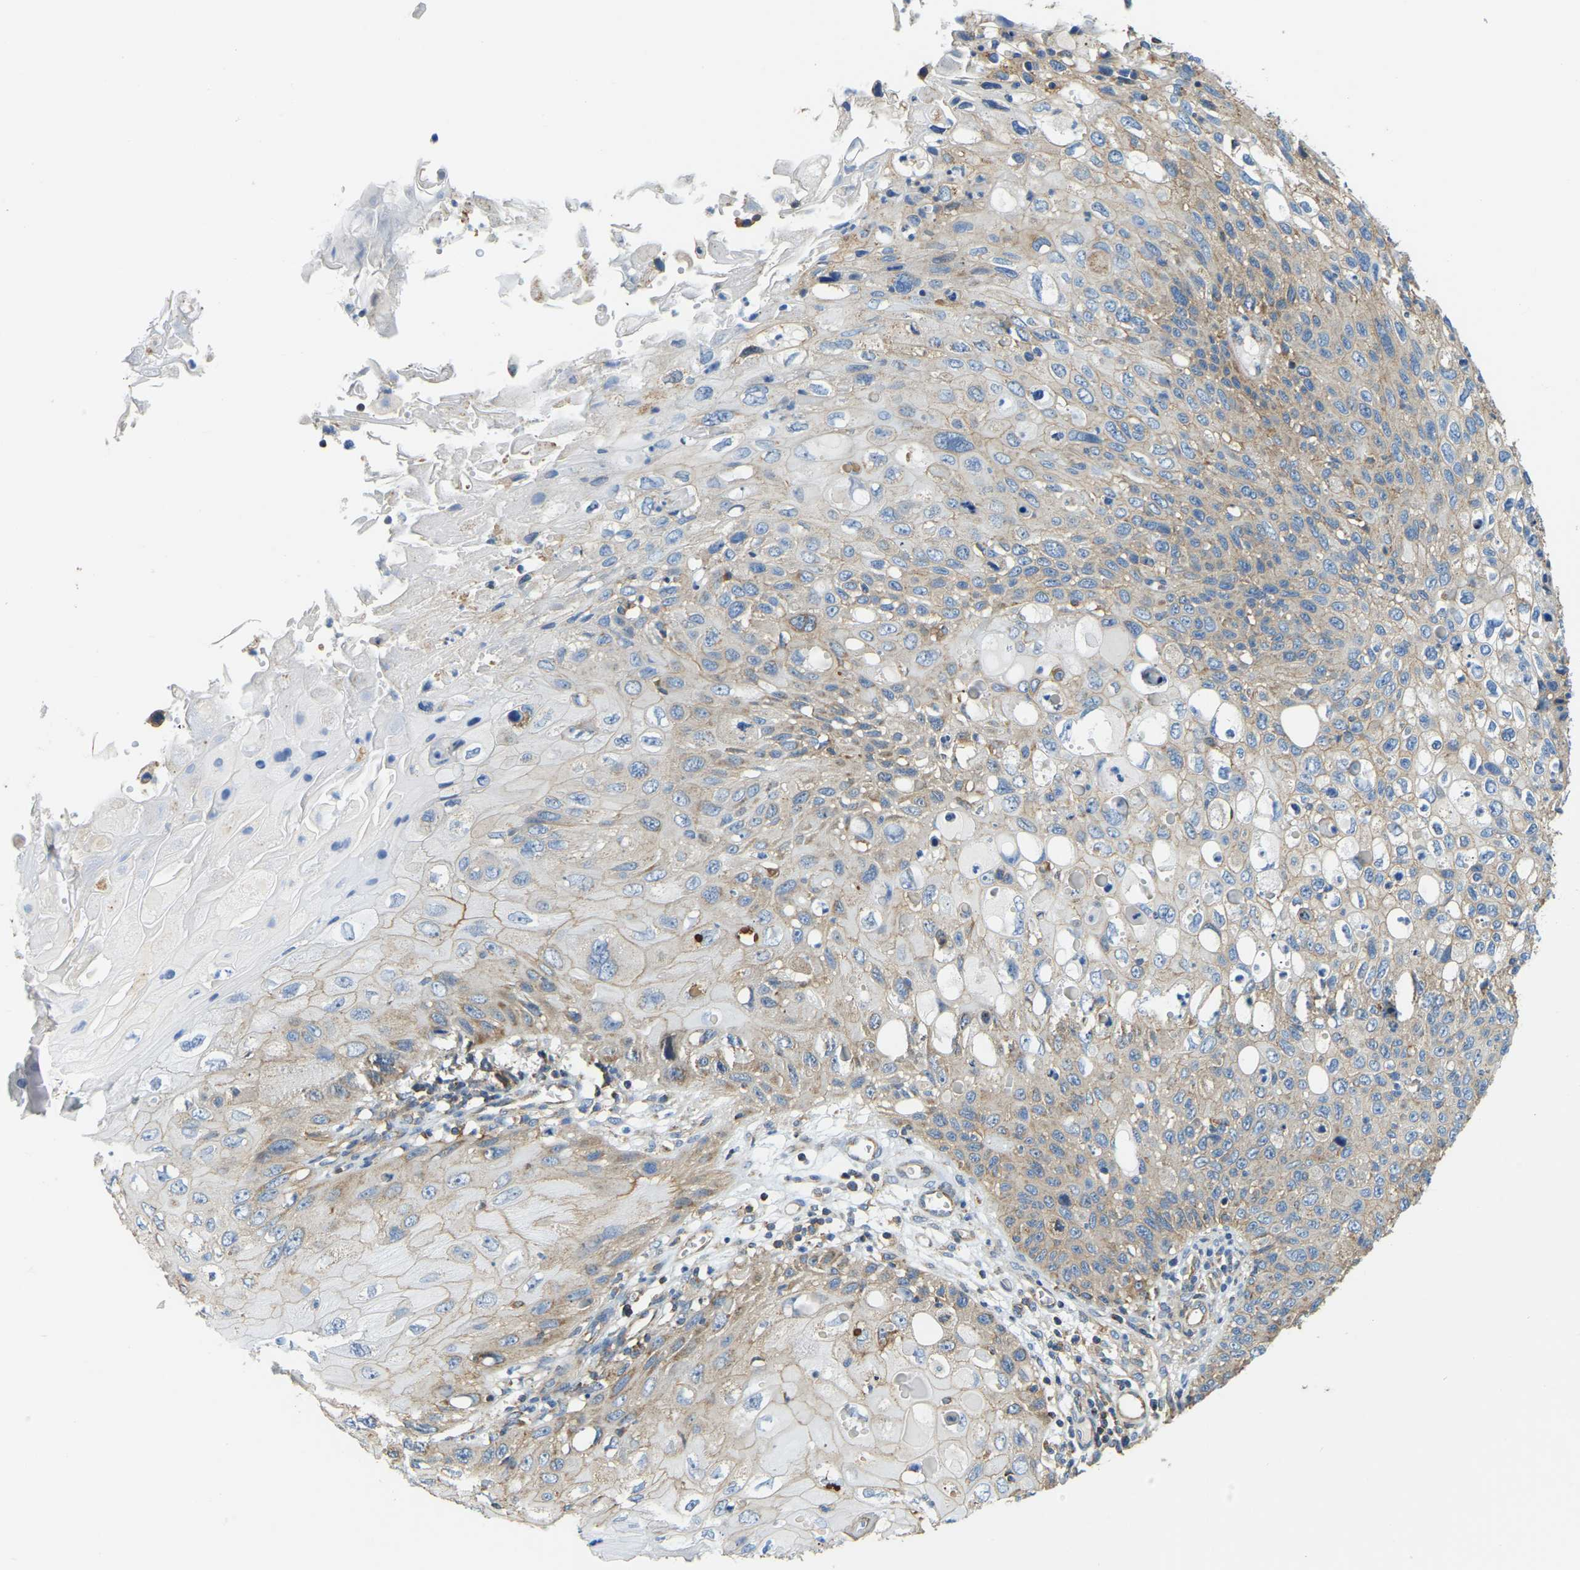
{"staining": {"intensity": "moderate", "quantity": ">75%", "location": "cytoplasmic/membranous"}, "tissue": "cervical cancer", "cell_type": "Tumor cells", "image_type": "cancer", "snomed": [{"axis": "morphology", "description": "Squamous cell carcinoma, NOS"}, {"axis": "topography", "description": "Cervix"}], "caption": "Human squamous cell carcinoma (cervical) stained with a protein marker displays moderate staining in tumor cells.", "gene": "AHNAK", "patient": {"sex": "female", "age": 70}}